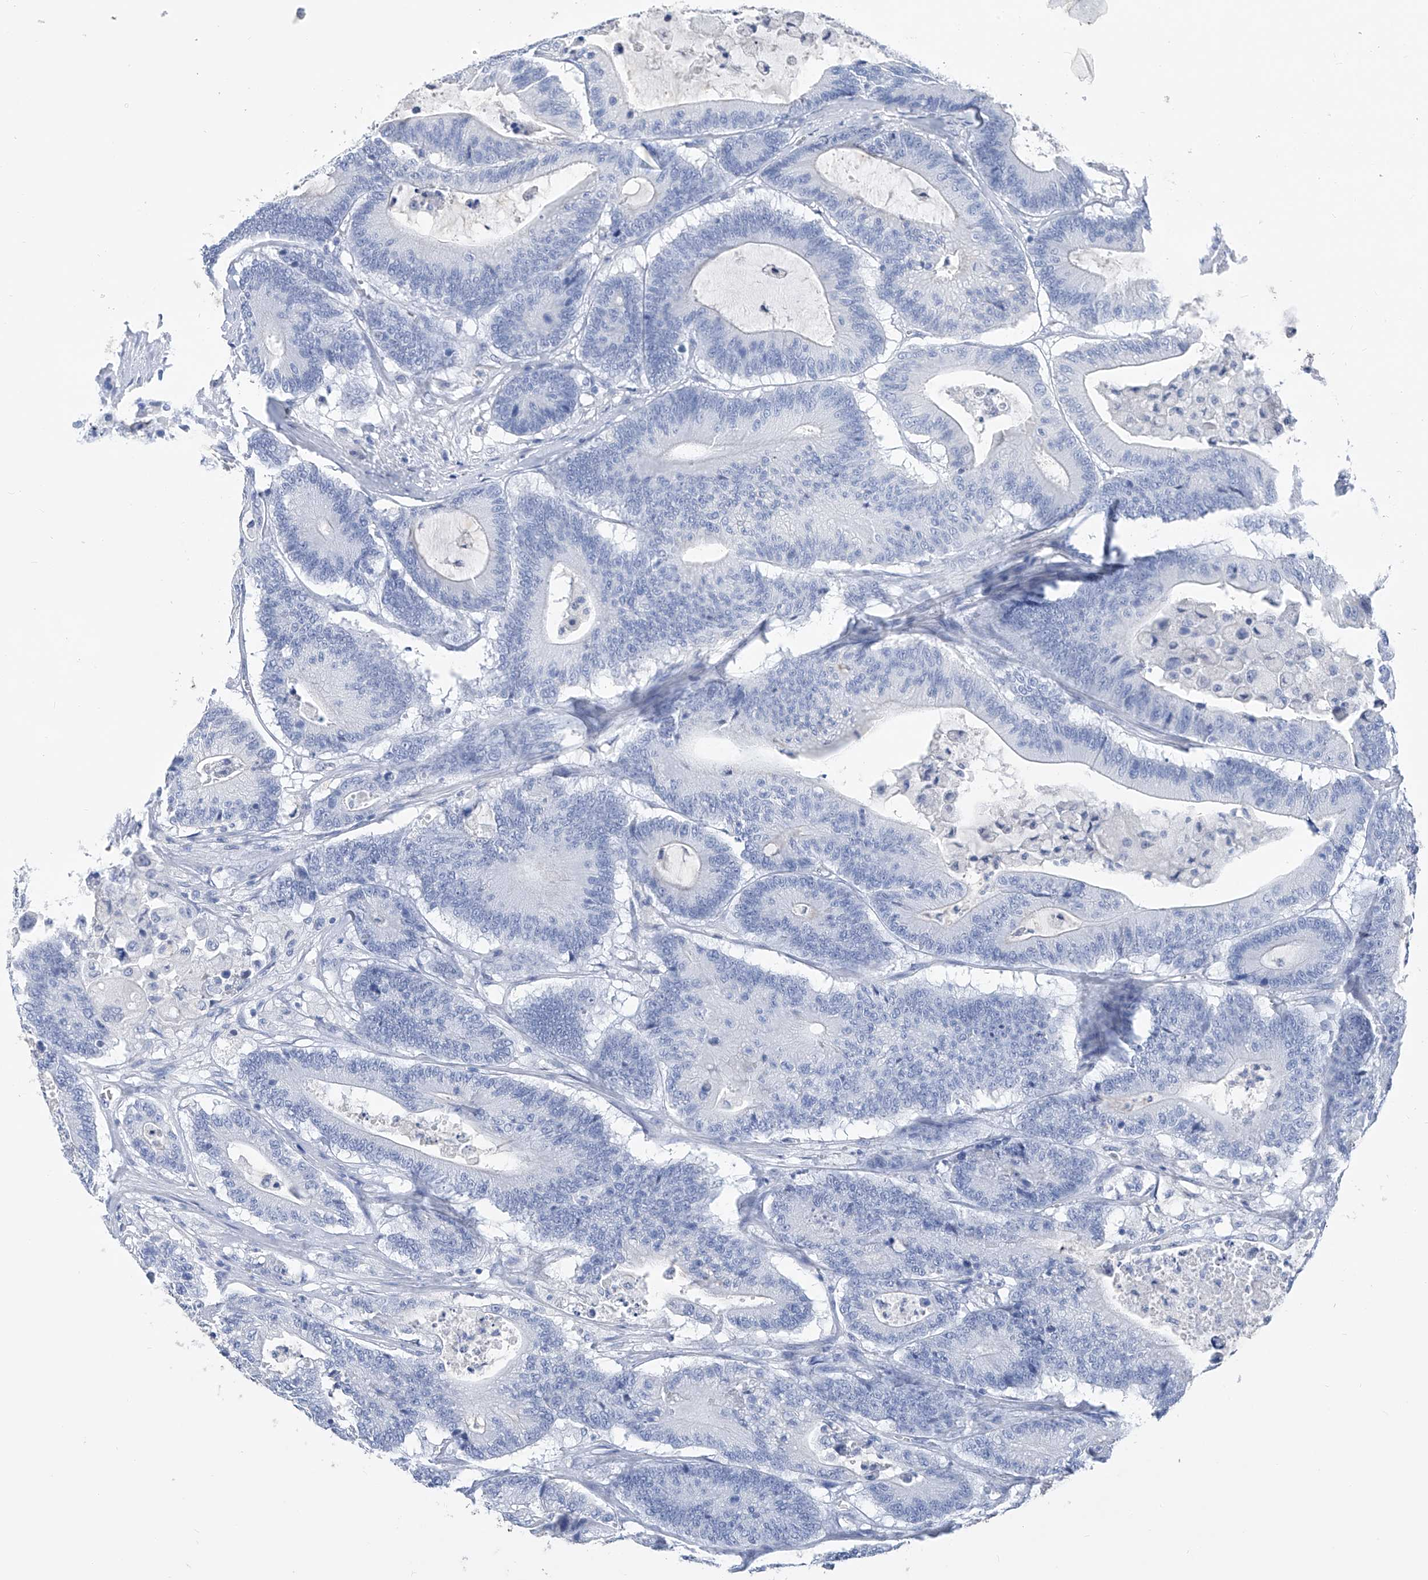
{"staining": {"intensity": "negative", "quantity": "none", "location": "none"}, "tissue": "colorectal cancer", "cell_type": "Tumor cells", "image_type": "cancer", "snomed": [{"axis": "morphology", "description": "Adenocarcinoma, NOS"}, {"axis": "topography", "description": "Colon"}], "caption": "DAB (3,3'-diaminobenzidine) immunohistochemical staining of human adenocarcinoma (colorectal) shows no significant expression in tumor cells.", "gene": "ADRA1A", "patient": {"sex": "female", "age": 84}}